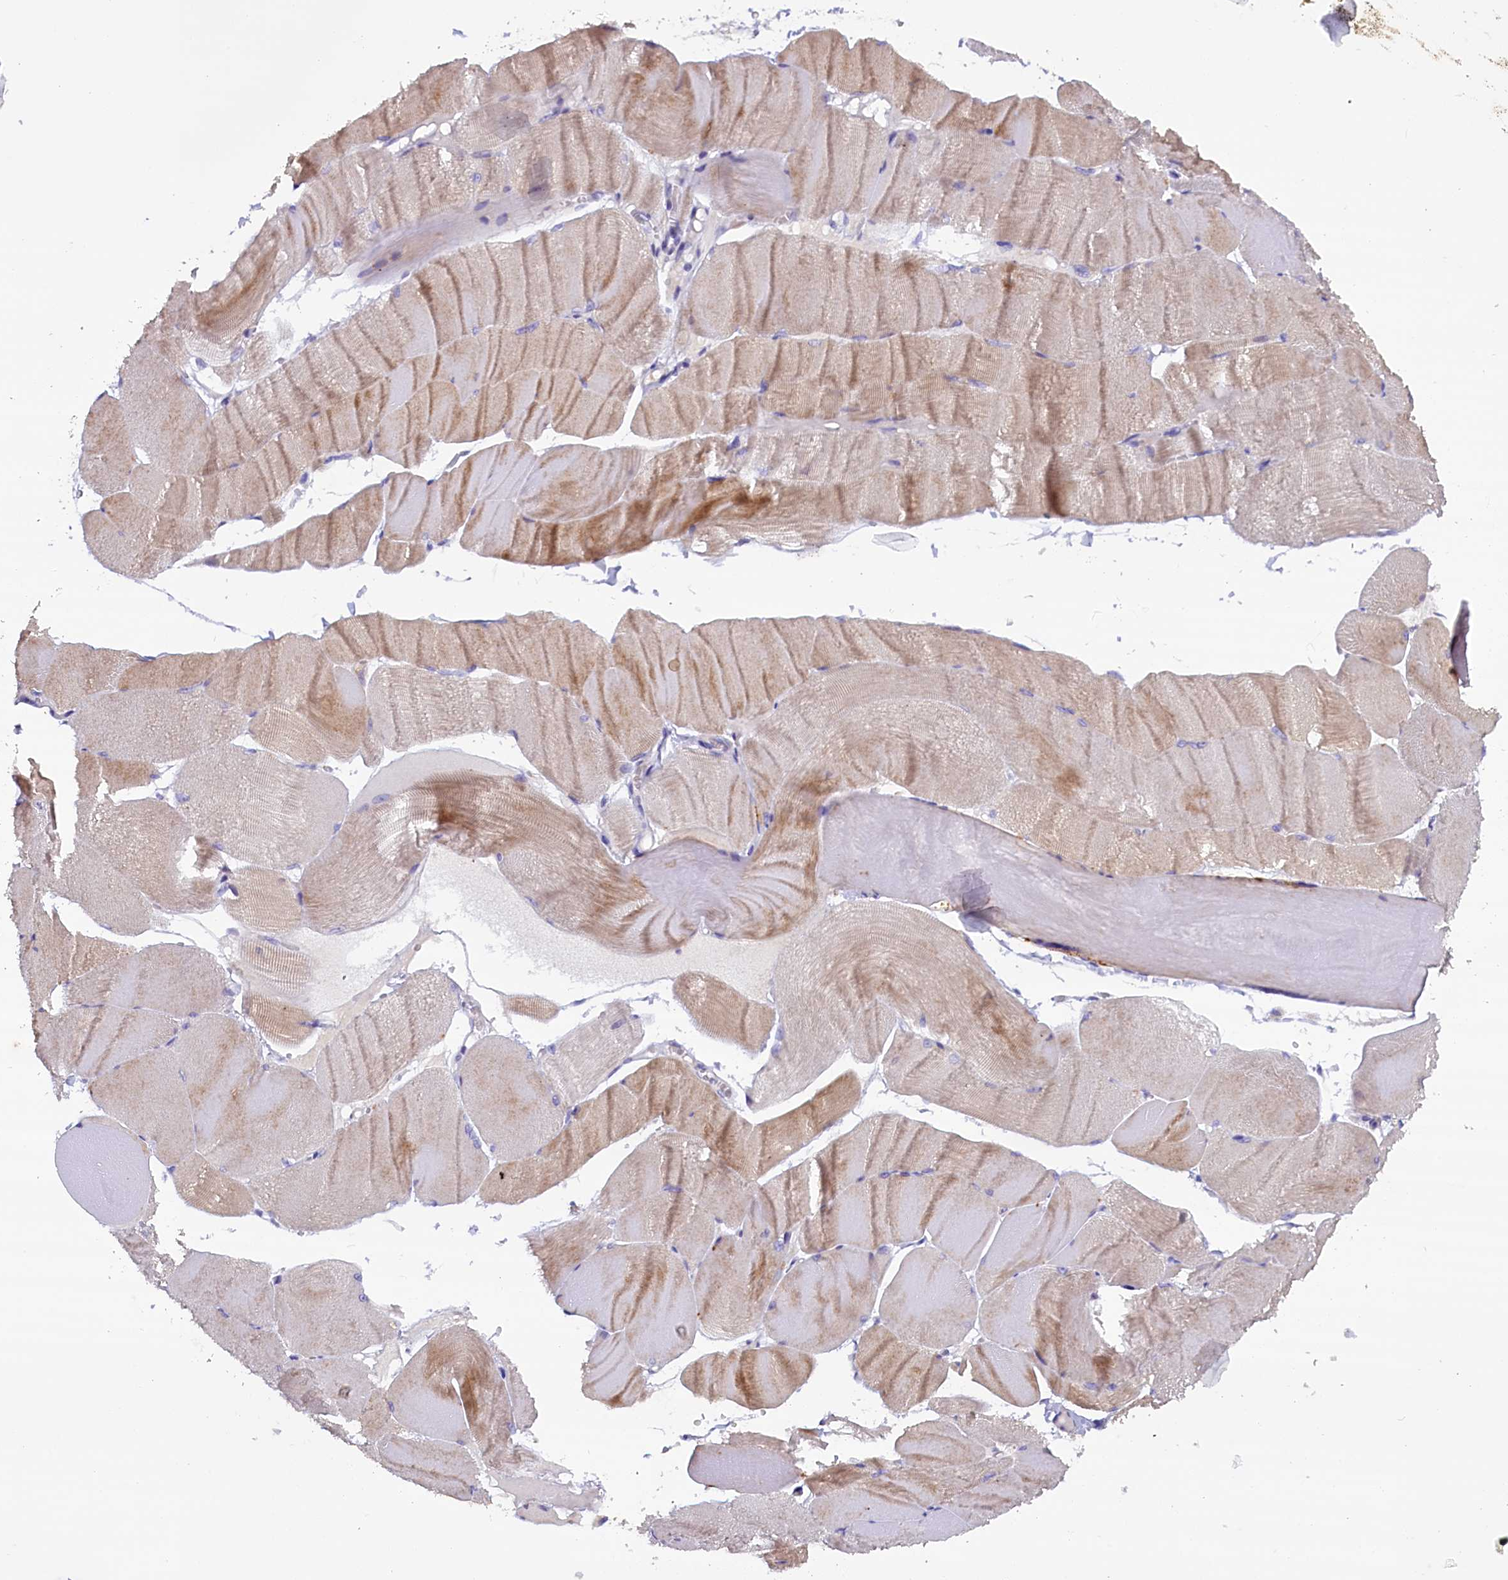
{"staining": {"intensity": "weak", "quantity": "25%-75%", "location": "cytoplasmic/membranous"}, "tissue": "skeletal muscle", "cell_type": "Myocytes", "image_type": "normal", "snomed": [{"axis": "morphology", "description": "Normal tissue, NOS"}, {"axis": "morphology", "description": "Basal cell carcinoma"}, {"axis": "topography", "description": "Skeletal muscle"}], "caption": "Immunohistochemistry (DAB (3,3'-diaminobenzidine)) staining of normal skeletal muscle exhibits weak cytoplasmic/membranous protein staining in approximately 25%-75% of myocytes.", "gene": "RTTN", "patient": {"sex": "female", "age": 64}}